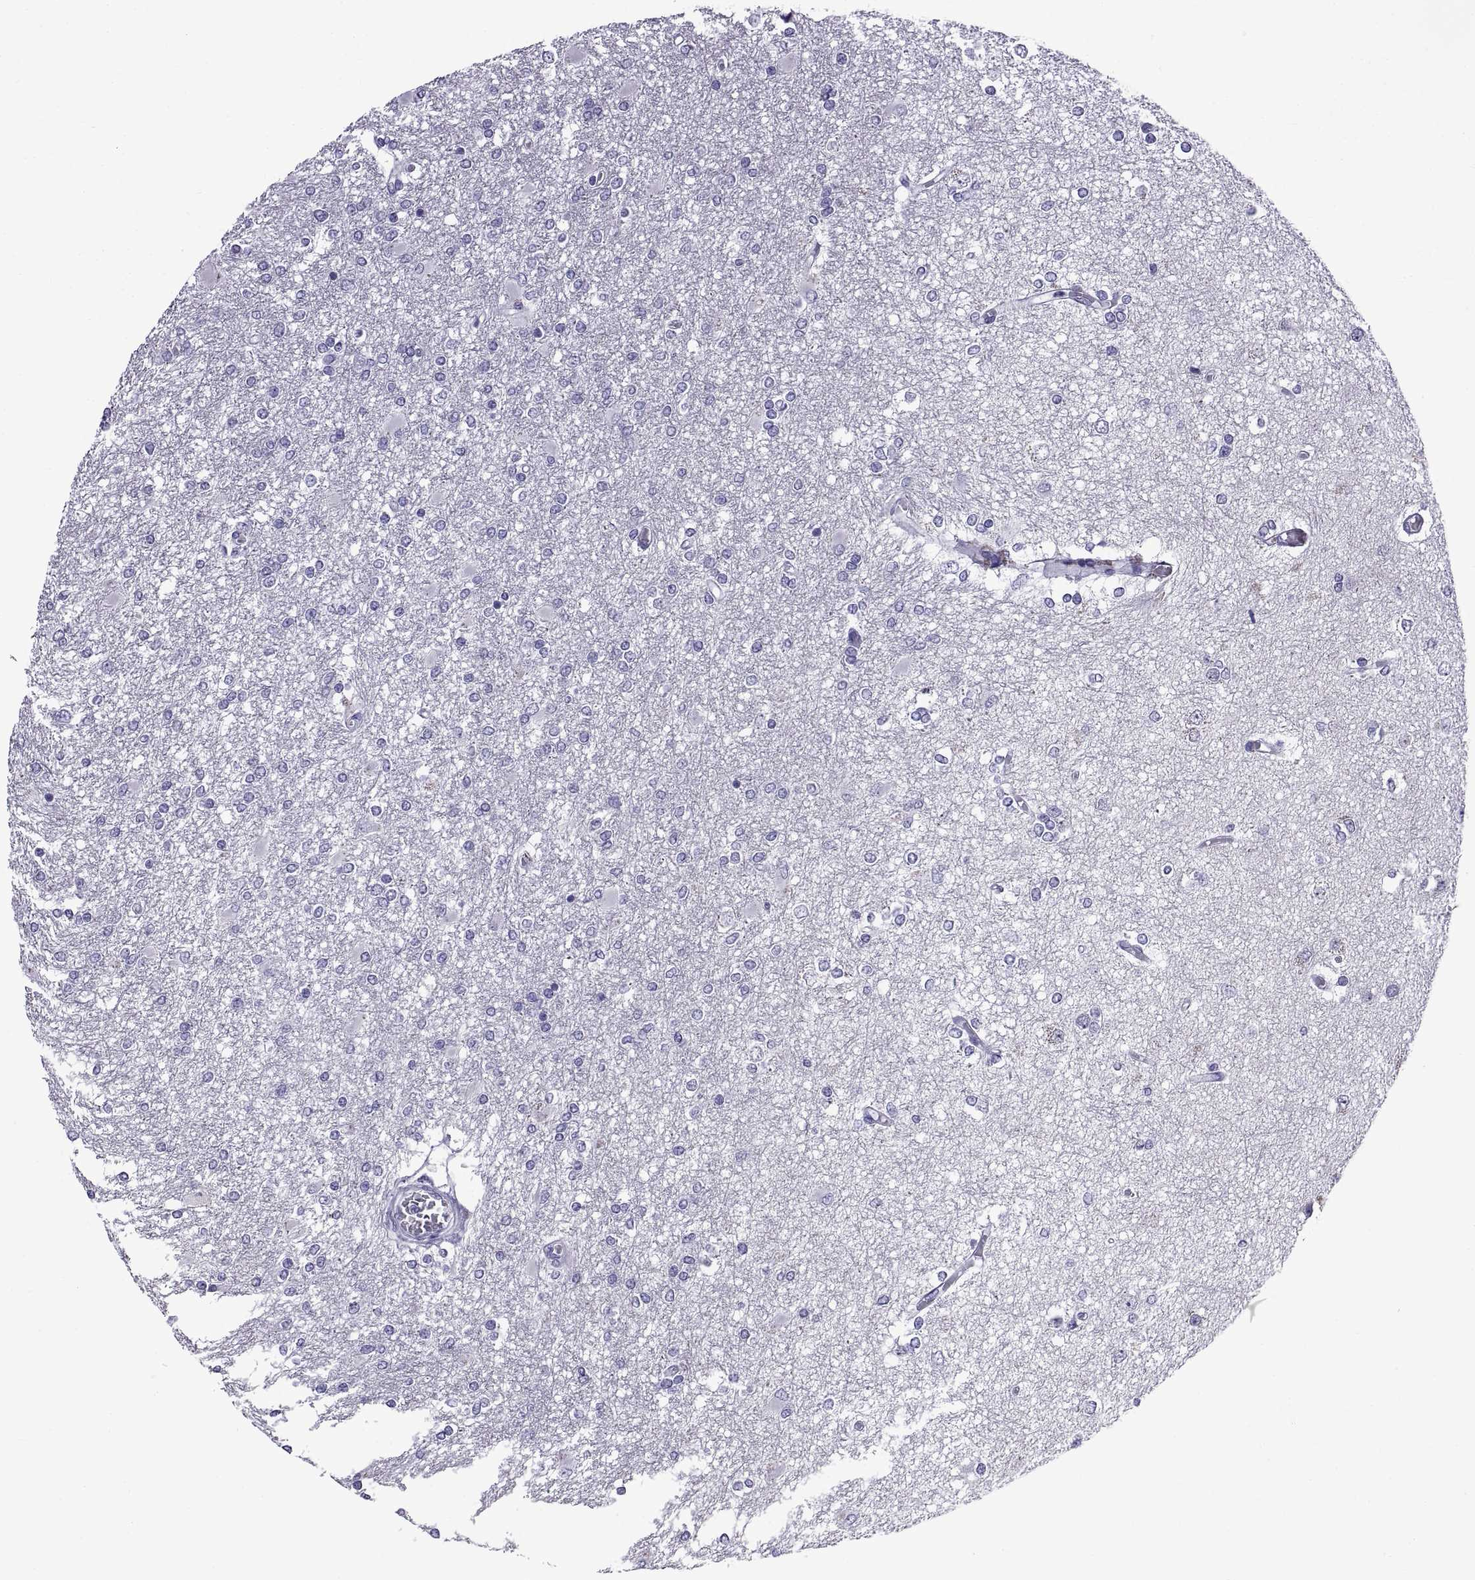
{"staining": {"intensity": "negative", "quantity": "none", "location": "none"}, "tissue": "glioma", "cell_type": "Tumor cells", "image_type": "cancer", "snomed": [{"axis": "morphology", "description": "Glioma, malignant, High grade"}, {"axis": "topography", "description": "Cerebral cortex"}], "caption": "Tumor cells show no significant protein positivity in glioma. (Immunohistochemistry (ihc), brightfield microscopy, high magnification).", "gene": "SPDYE1", "patient": {"sex": "male", "age": 79}}